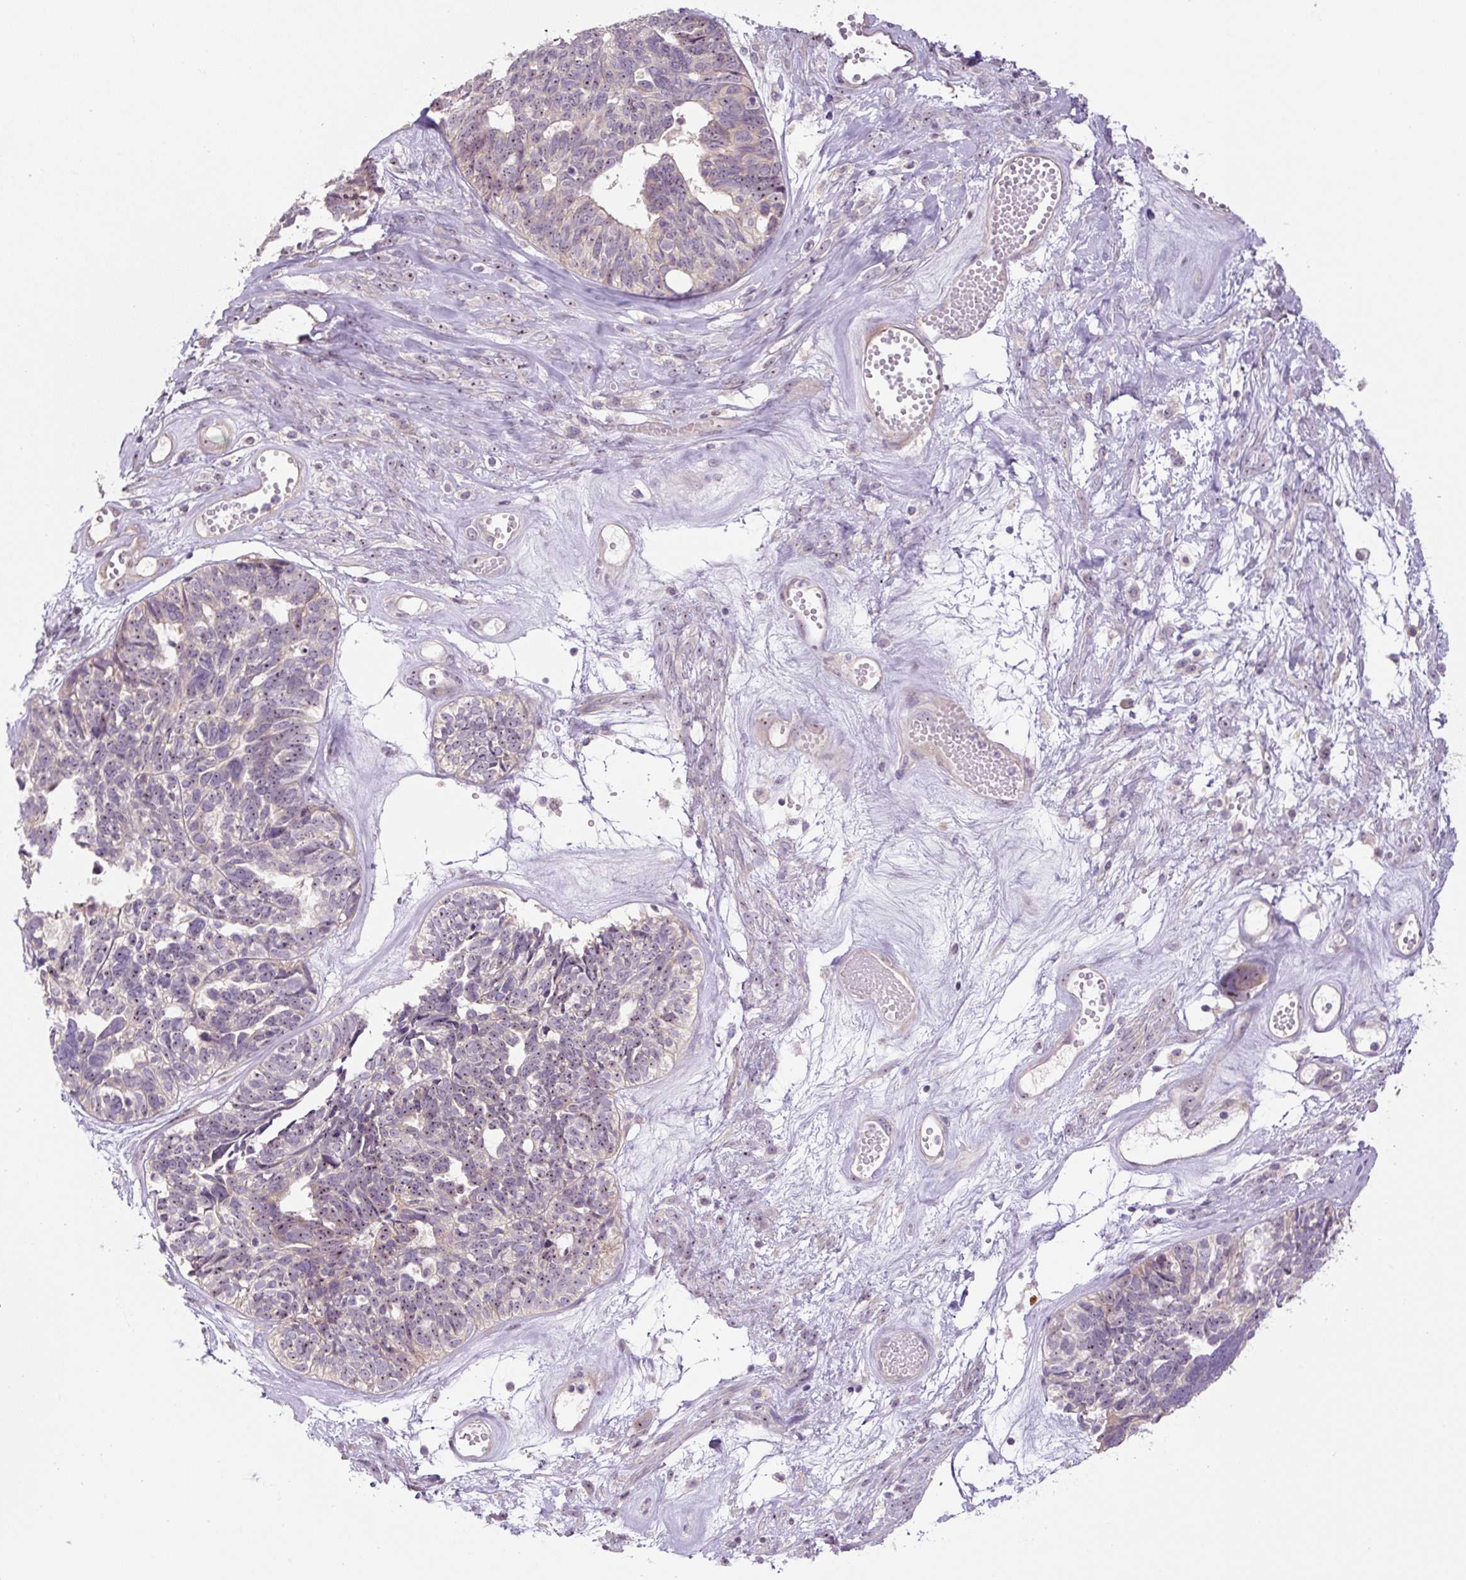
{"staining": {"intensity": "moderate", "quantity": "25%-75%", "location": "nuclear"}, "tissue": "ovarian cancer", "cell_type": "Tumor cells", "image_type": "cancer", "snomed": [{"axis": "morphology", "description": "Cystadenocarcinoma, serous, NOS"}, {"axis": "topography", "description": "Ovary"}], "caption": "Immunohistochemical staining of ovarian cancer displays medium levels of moderate nuclear positivity in about 25%-75% of tumor cells.", "gene": "TMEM151B", "patient": {"sex": "female", "age": 79}}